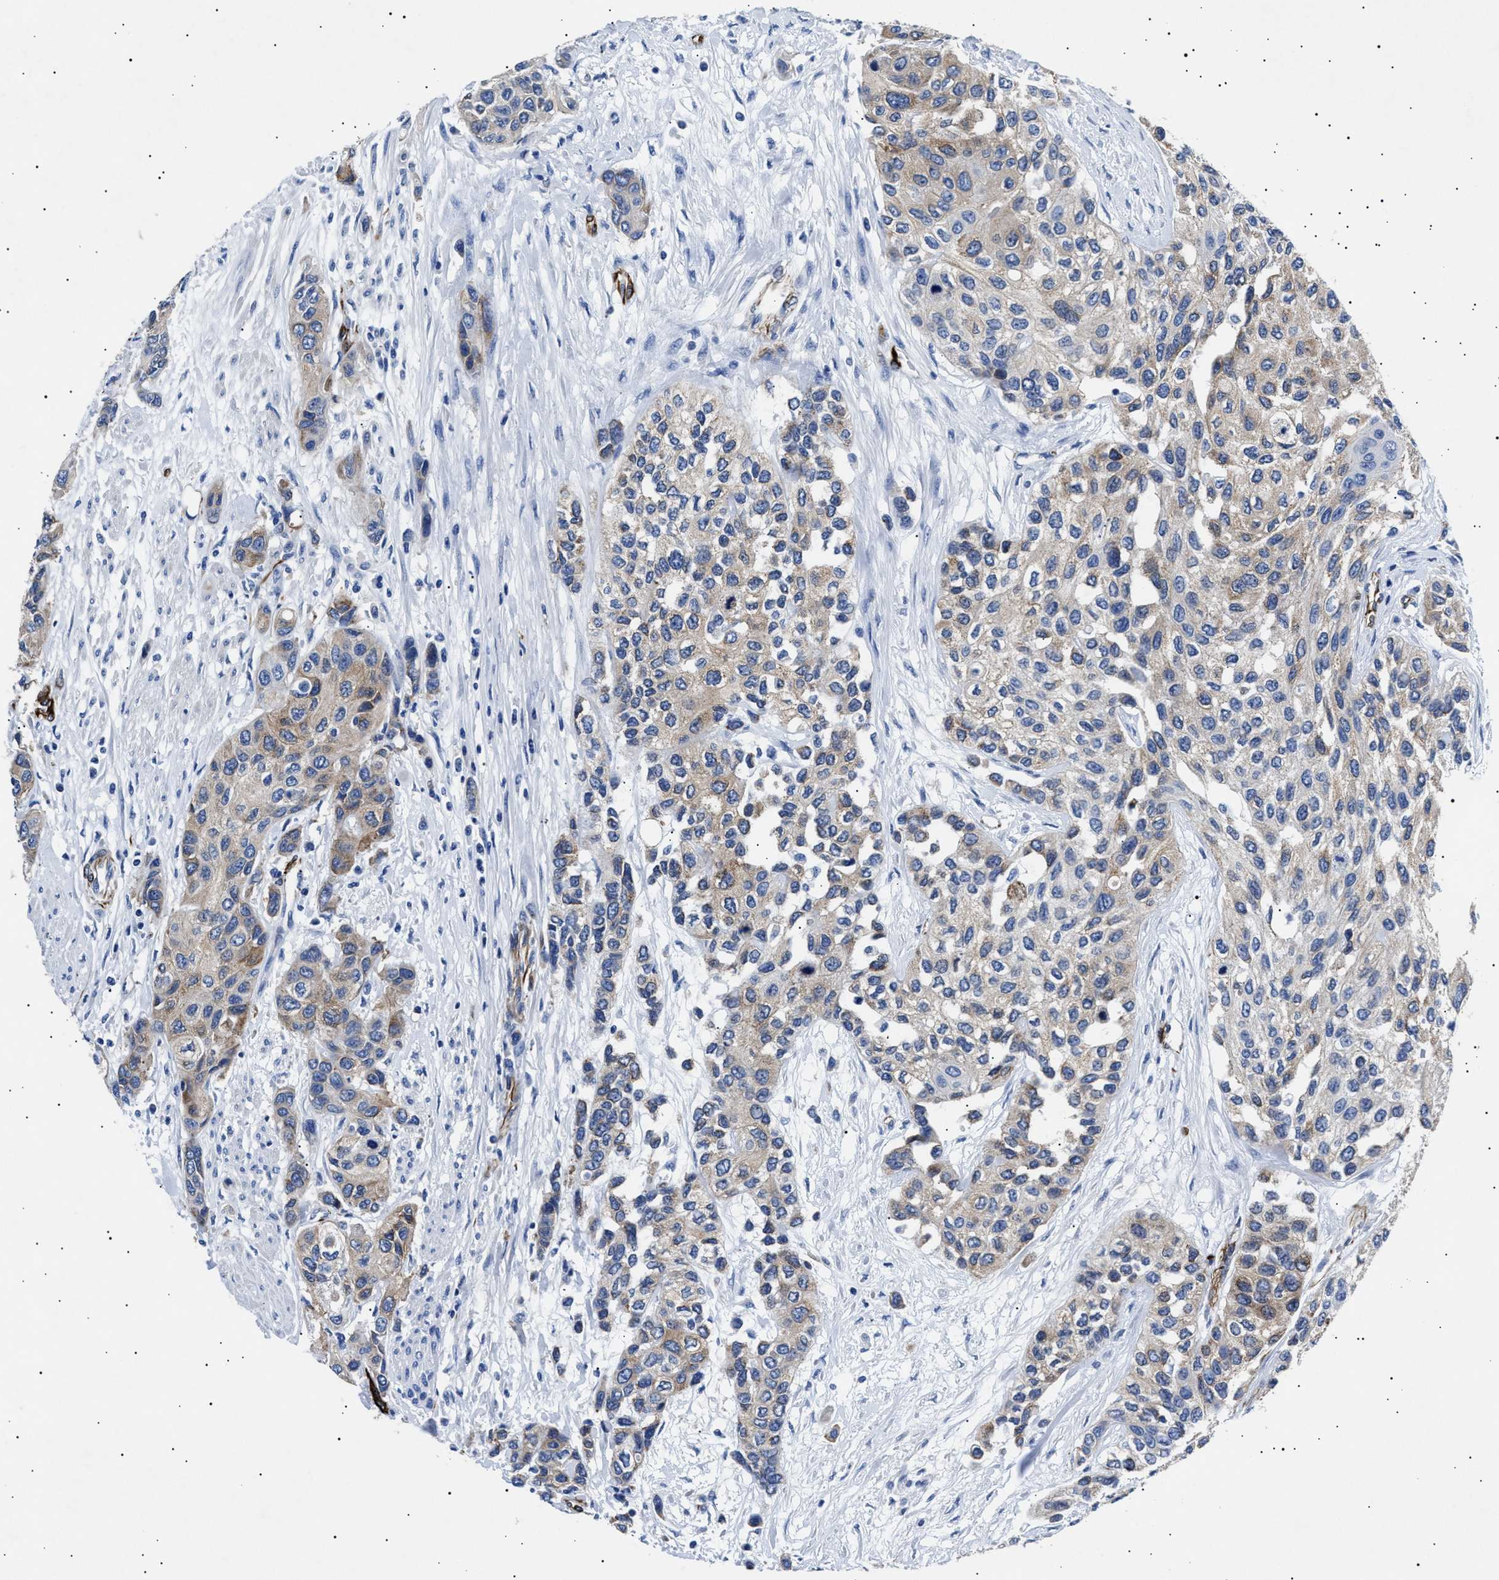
{"staining": {"intensity": "weak", "quantity": "25%-75%", "location": "cytoplasmic/membranous"}, "tissue": "urothelial cancer", "cell_type": "Tumor cells", "image_type": "cancer", "snomed": [{"axis": "morphology", "description": "Urothelial carcinoma, High grade"}, {"axis": "topography", "description": "Urinary bladder"}], "caption": "Tumor cells display weak cytoplasmic/membranous expression in approximately 25%-75% of cells in urothelial carcinoma (high-grade).", "gene": "OLFML2A", "patient": {"sex": "female", "age": 56}}